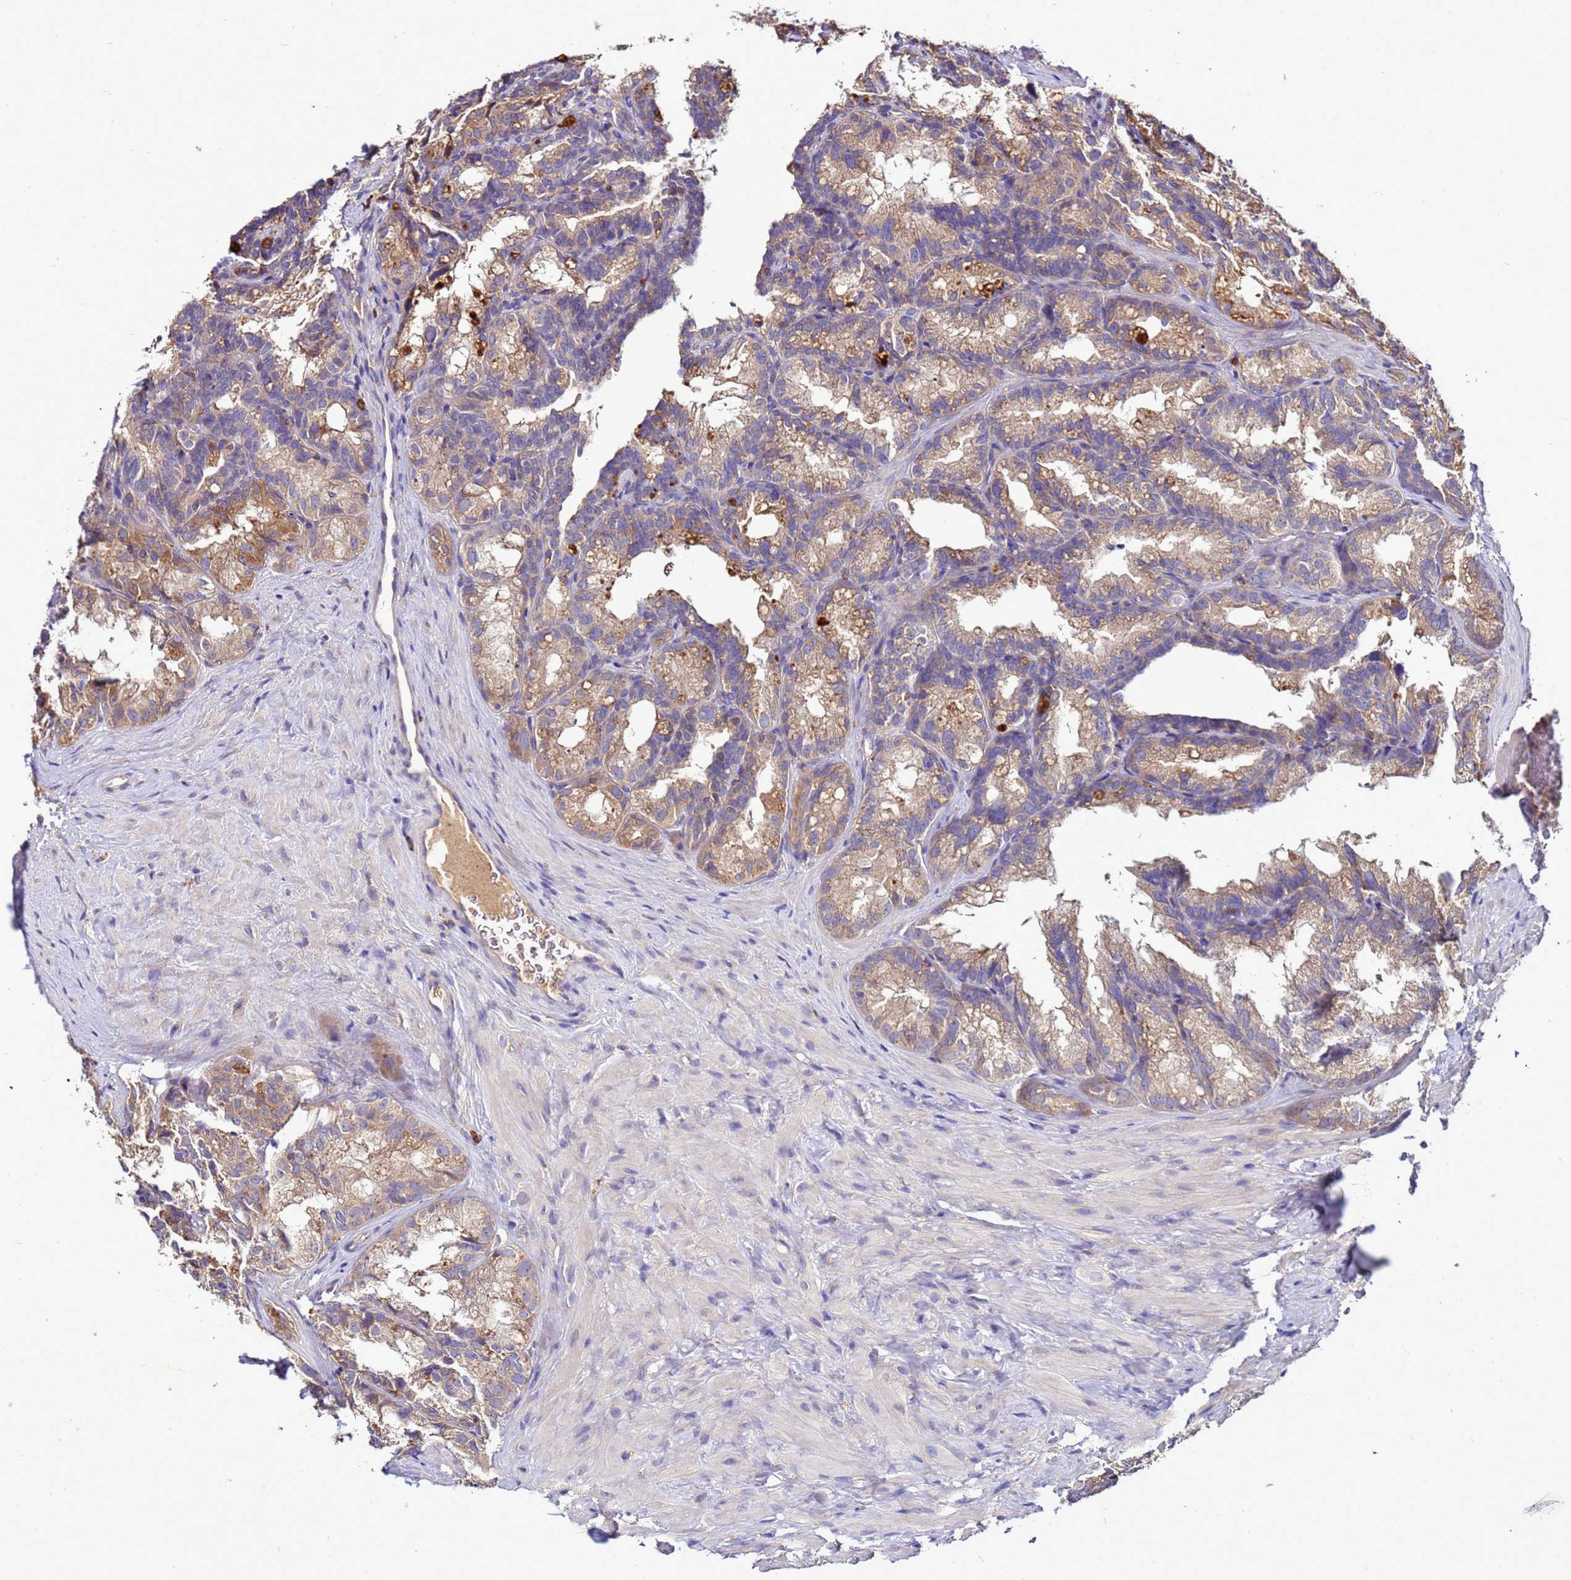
{"staining": {"intensity": "moderate", "quantity": "25%-75%", "location": "cytoplasmic/membranous"}, "tissue": "seminal vesicle", "cell_type": "Glandular cells", "image_type": "normal", "snomed": [{"axis": "morphology", "description": "Normal tissue, NOS"}, {"axis": "topography", "description": "Seminal veicle"}], "caption": "The image reveals a brown stain indicating the presence of a protein in the cytoplasmic/membranous of glandular cells in seminal vesicle.", "gene": "ANTKMT", "patient": {"sex": "male", "age": 60}}